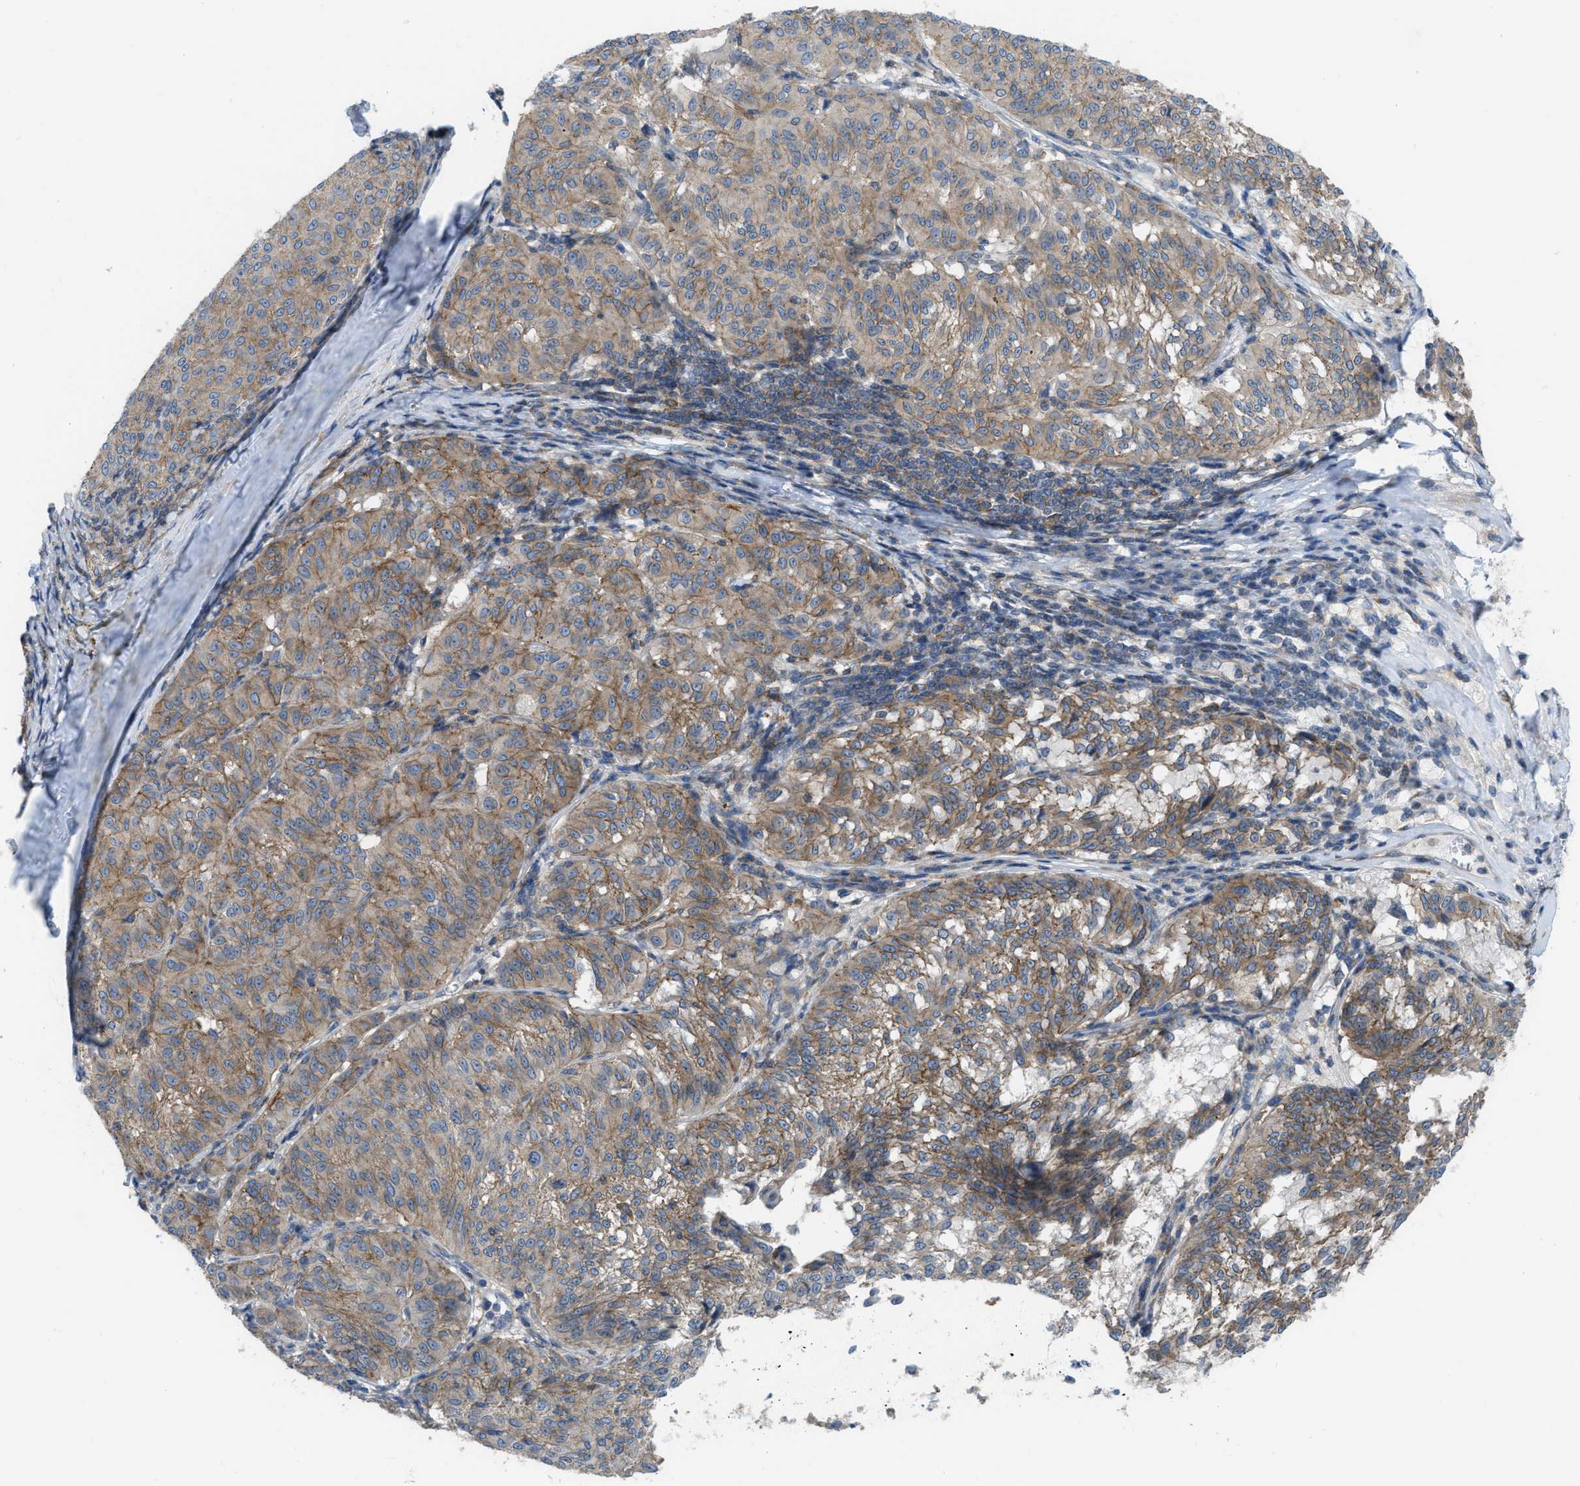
{"staining": {"intensity": "weak", "quantity": "25%-75%", "location": "cytoplasmic/membranous"}, "tissue": "melanoma", "cell_type": "Tumor cells", "image_type": "cancer", "snomed": [{"axis": "morphology", "description": "Malignant melanoma, NOS"}, {"axis": "topography", "description": "Skin"}], "caption": "Melanoma stained with a protein marker displays weak staining in tumor cells.", "gene": "MYO18A", "patient": {"sex": "female", "age": 72}}